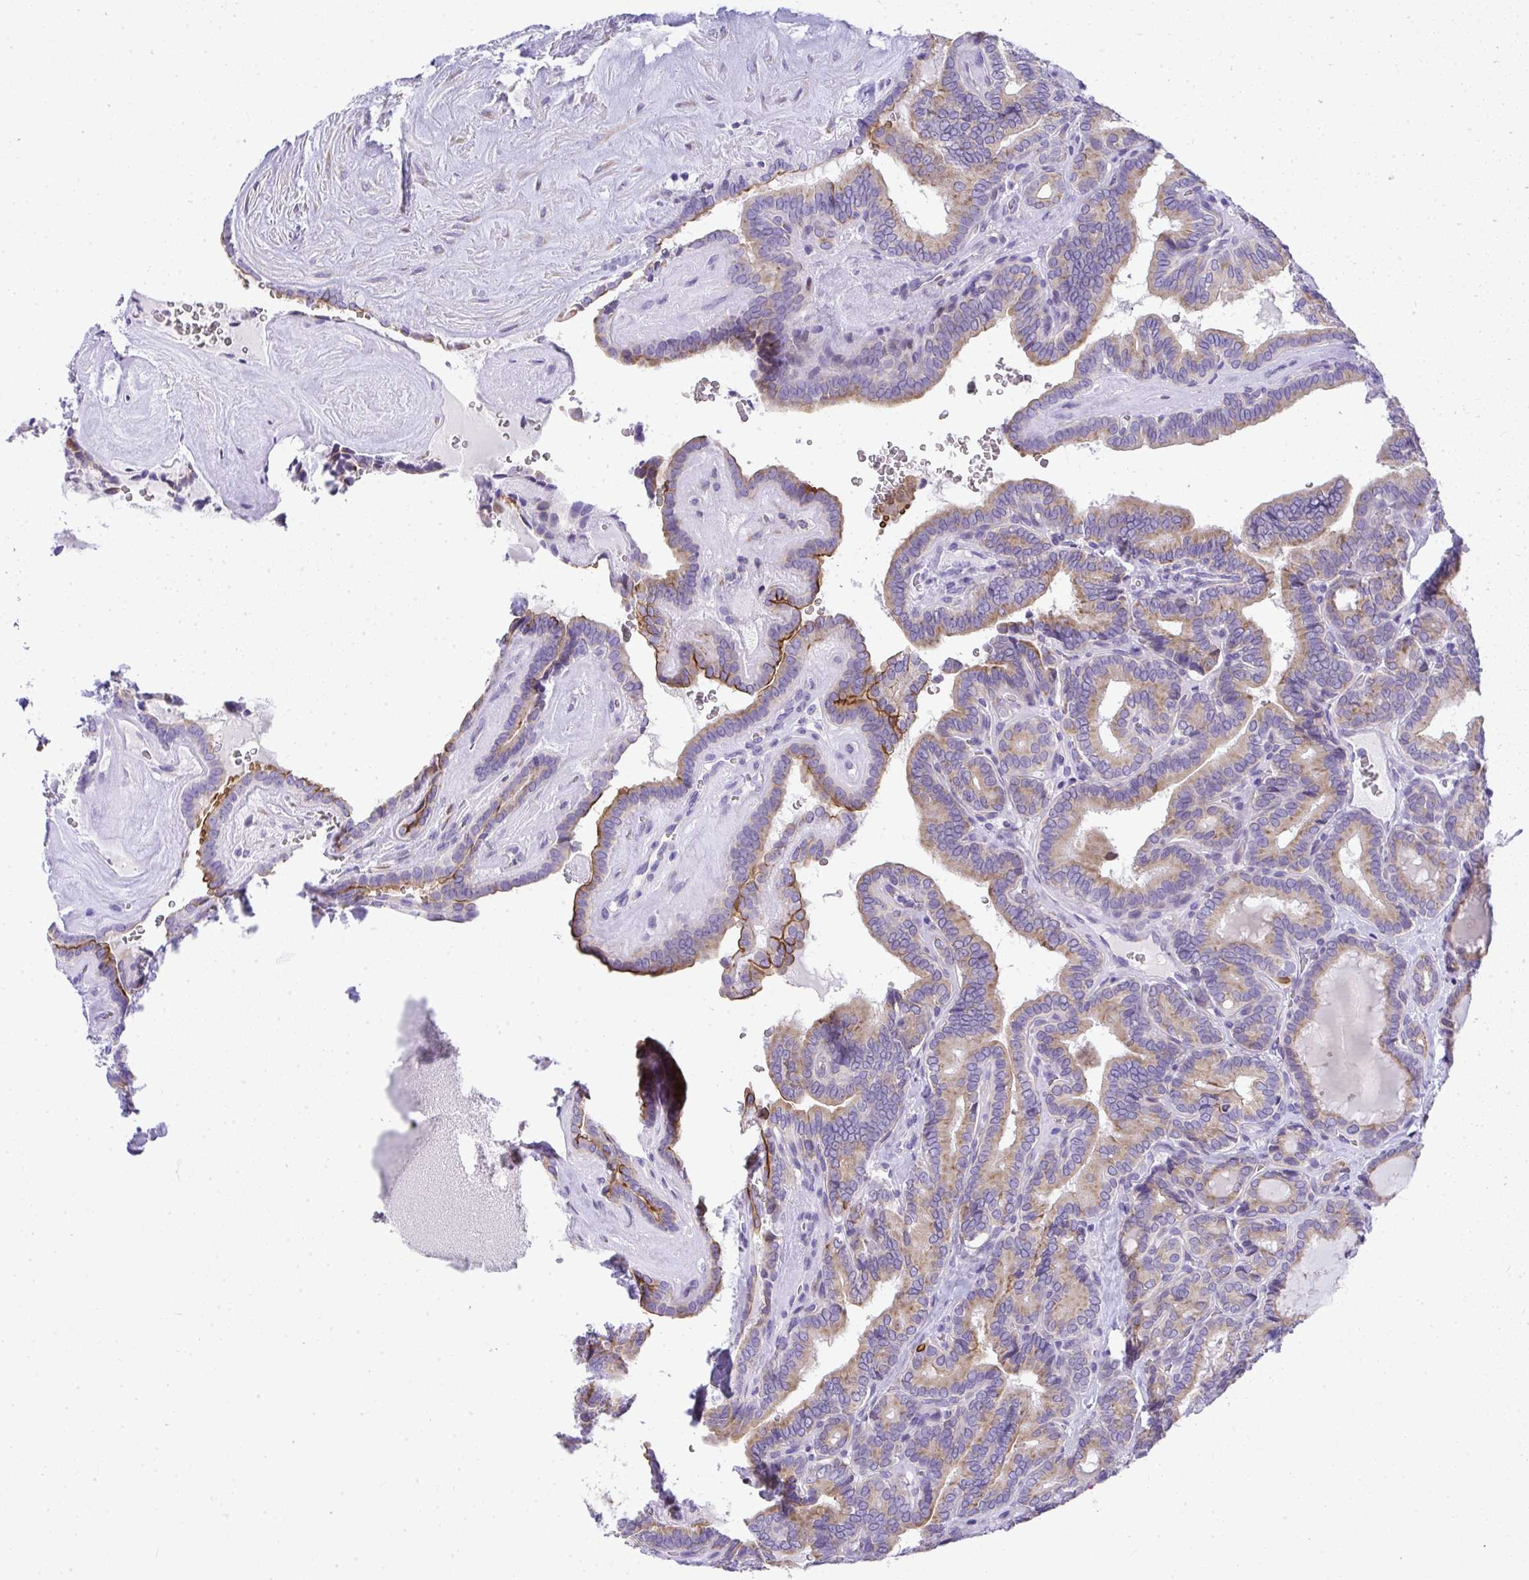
{"staining": {"intensity": "weak", "quantity": ">75%", "location": "cytoplasmic/membranous"}, "tissue": "thyroid cancer", "cell_type": "Tumor cells", "image_type": "cancer", "snomed": [{"axis": "morphology", "description": "Papillary adenocarcinoma, NOS"}, {"axis": "topography", "description": "Thyroid gland"}], "caption": "Brown immunohistochemical staining in papillary adenocarcinoma (thyroid) displays weak cytoplasmic/membranous staining in about >75% of tumor cells. Using DAB (3,3'-diaminobenzidine) (brown) and hematoxylin (blue) stains, captured at high magnification using brightfield microscopy.", "gene": "ADRA2C", "patient": {"sex": "female", "age": 21}}